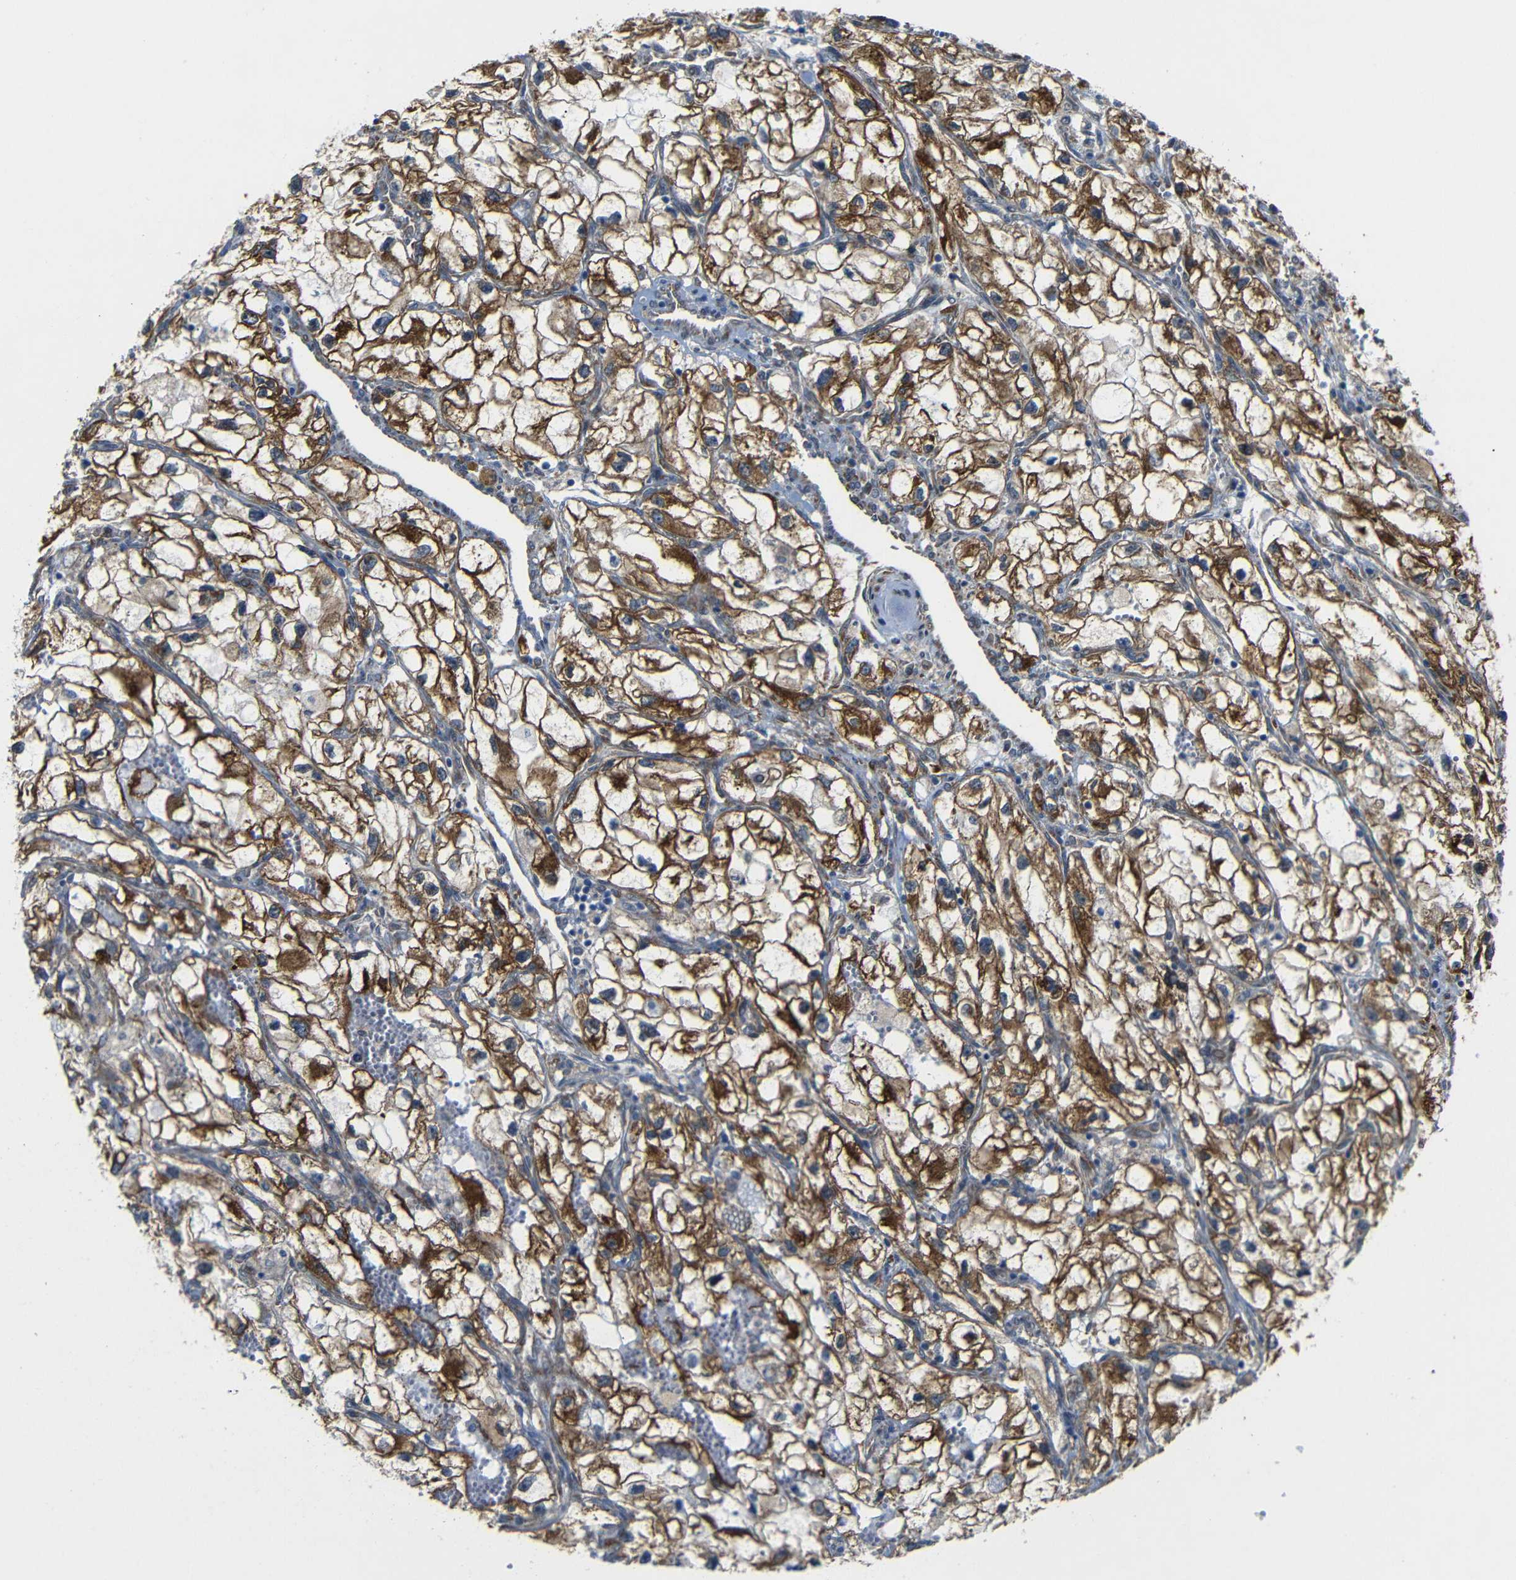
{"staining": {"intensity": "strong", "quantity": ">75%", "location": "cytoplasmic/membranous"}, "tissue": "renal cancer", "cell_type": "Tumor cells", "image_type": "cancer", "snomed": [{"axis": "morphology", "description": "Adenocarcinoma, NOS"}, {"axis": "topography", "description": "Kidney"}], "caption": "Immunohistochemical staining of renal cancer (adenocarcinoma) exhibits strong cytoplasmic/membranous protein staining in about >75% of tumor cells. The protein of interest is shown in brown color, while the nuclei are stained blue.", "gene": "P3H2", "patient": {"sex": "female", "age": 70}}